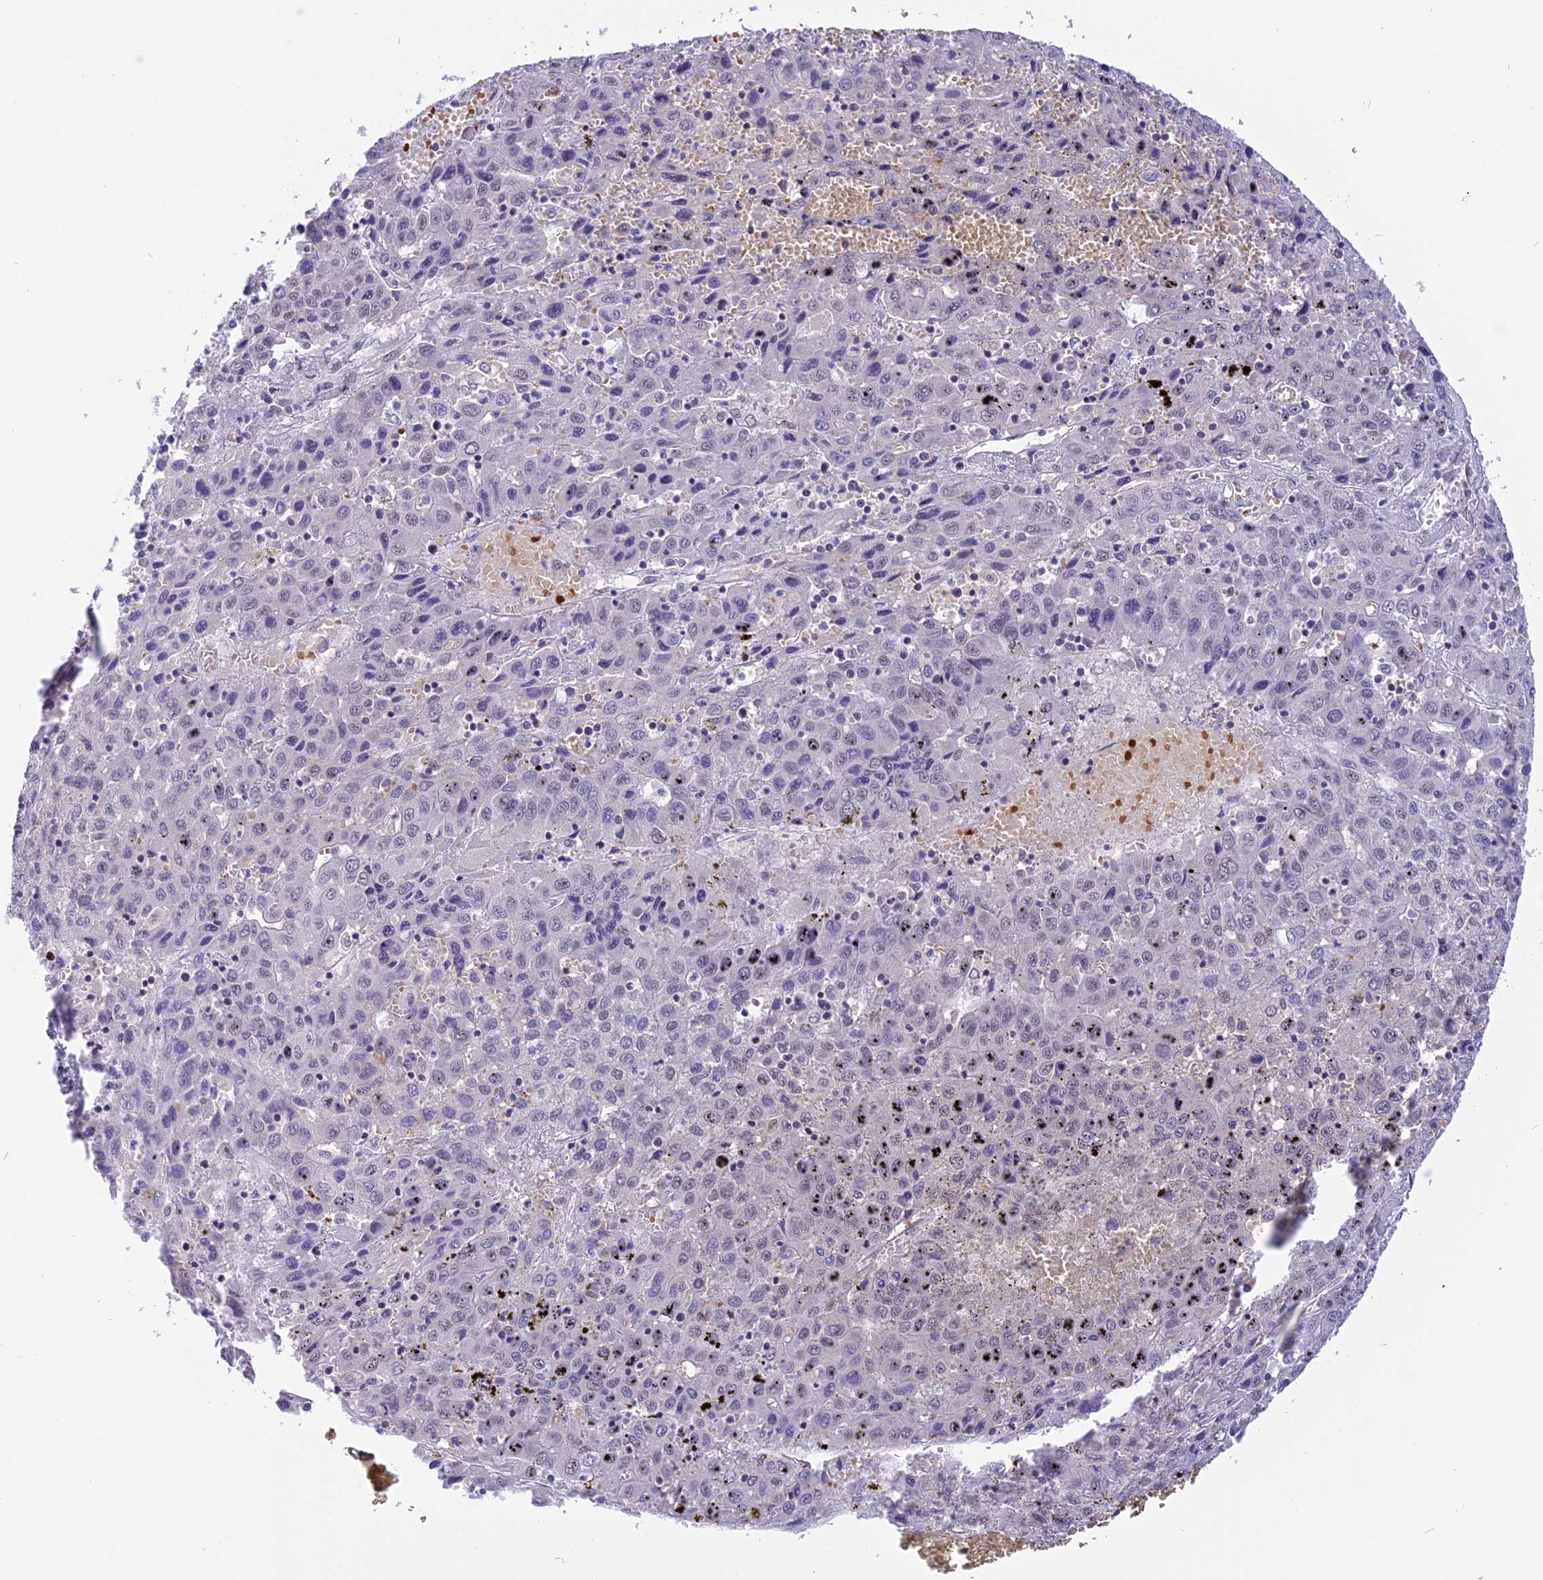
{"staining": {"intensity": "negative", "quantity": "none", "location": "none"}, "tissue": "liver cancer", "cell_type": "Tumor cells", "image_type": "cancer", "snomed": [{"axis": "morphology", "description": "Carcinoma, Hepatocellular, NOS"}, {"axis": "topography", "description": "Liver"}], "caption": "This is a image of IHC staining of liver hepatocellular carcinoma, which shows no staining in tumor cells.", "gene": "AHSP", "patient": {"sex": "female", "age": 53}}